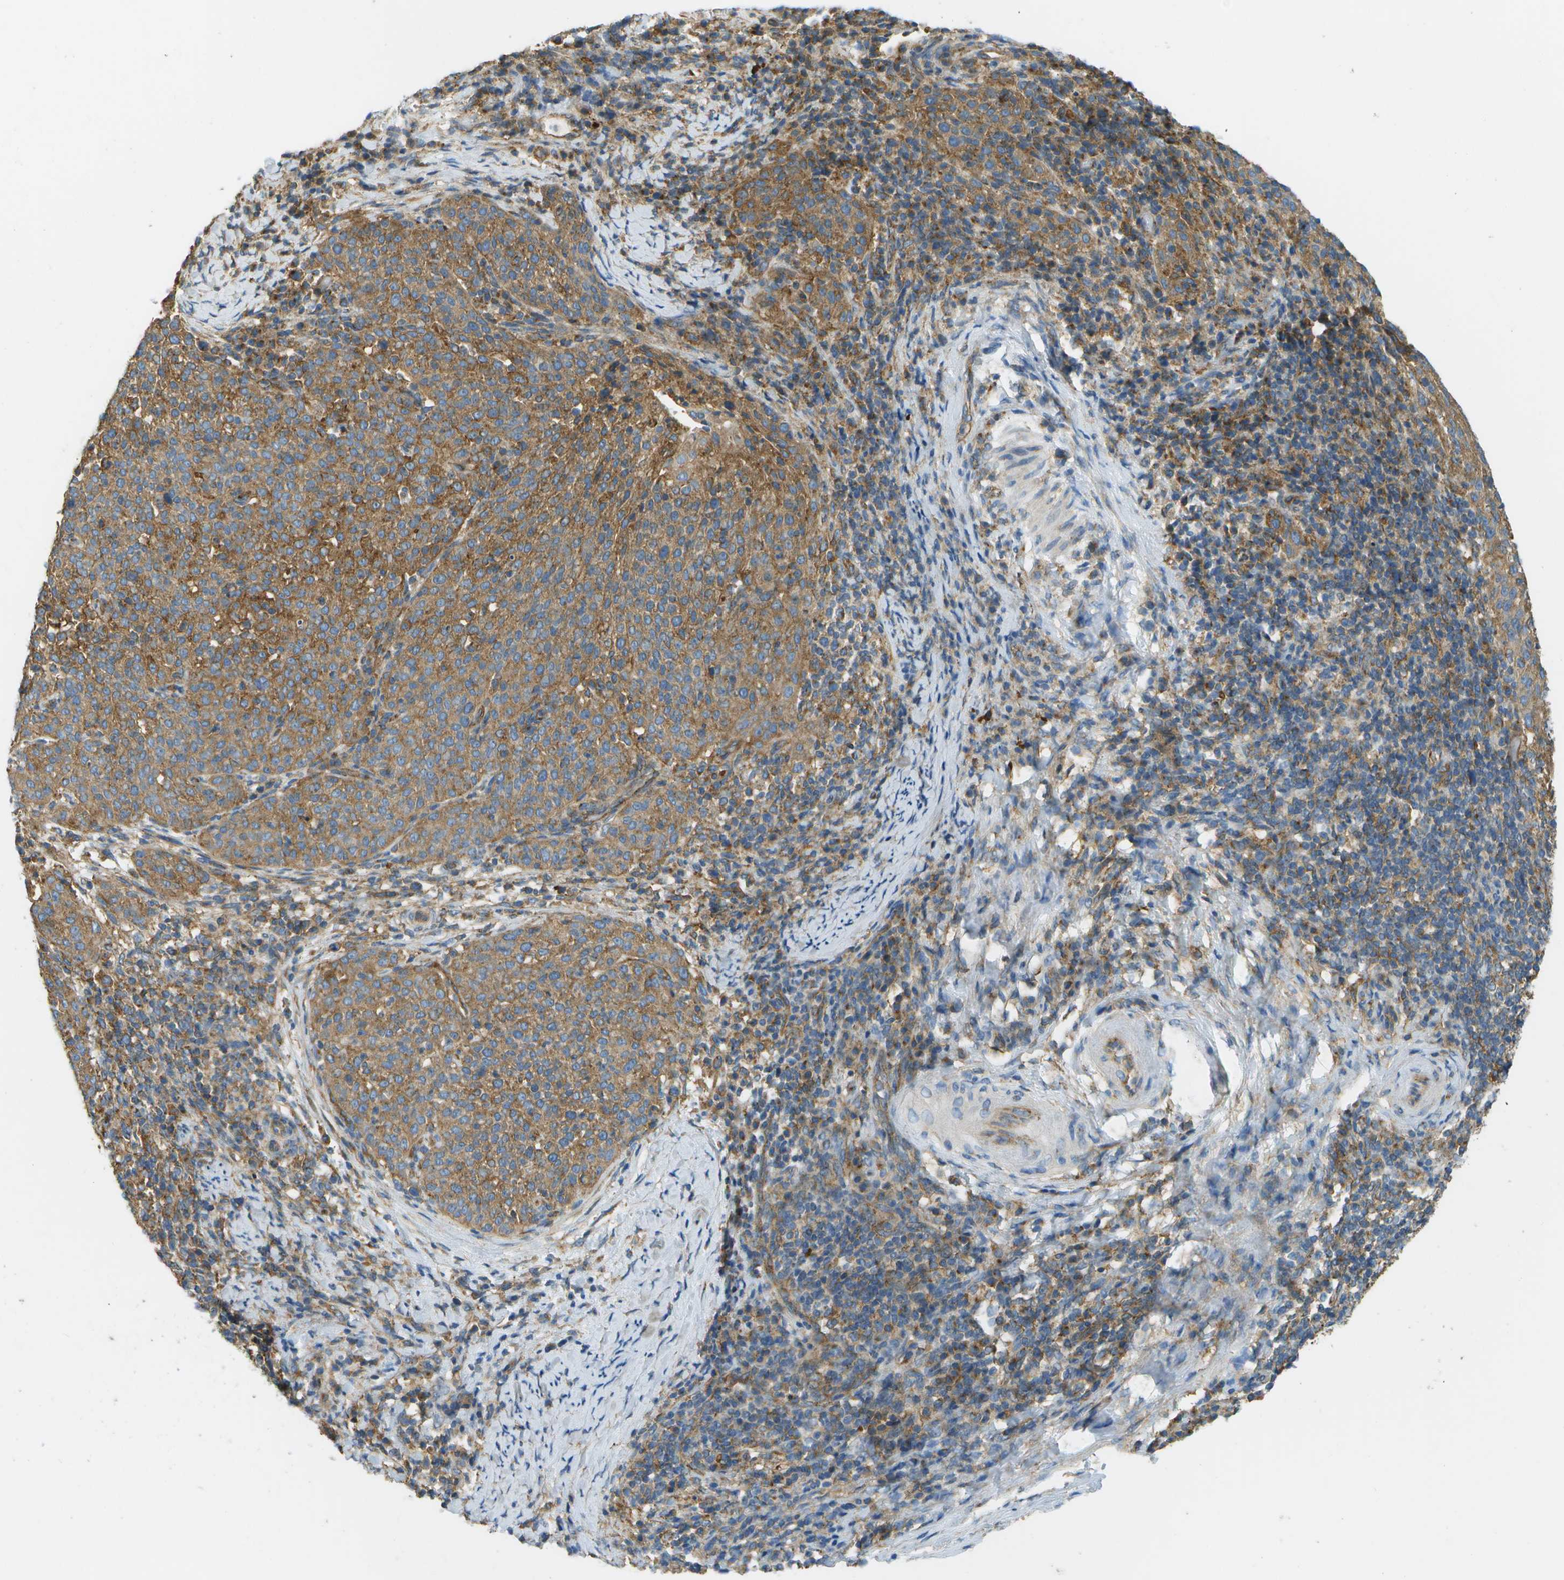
{"staining": {"intensity": "moderate", "quantity": ">75%", "location": "cytoplasmic/membranous"}, "tissue": "cervical cancer", "cell_type": "Tumor cells", "image_type": "cancer", "snomed": [{"axis": "morphology", "description": "Squamous cell carcinoma, NOS"}, {"axis": "topography", "description": "Cervix"}], "caption": "Human squamous cell carcinoma (cervical) stained with a protein marker exhibits moderate staining in tumor cells.", "gene": "CLTC", "patient": {"sex": "female", "age": 51}}